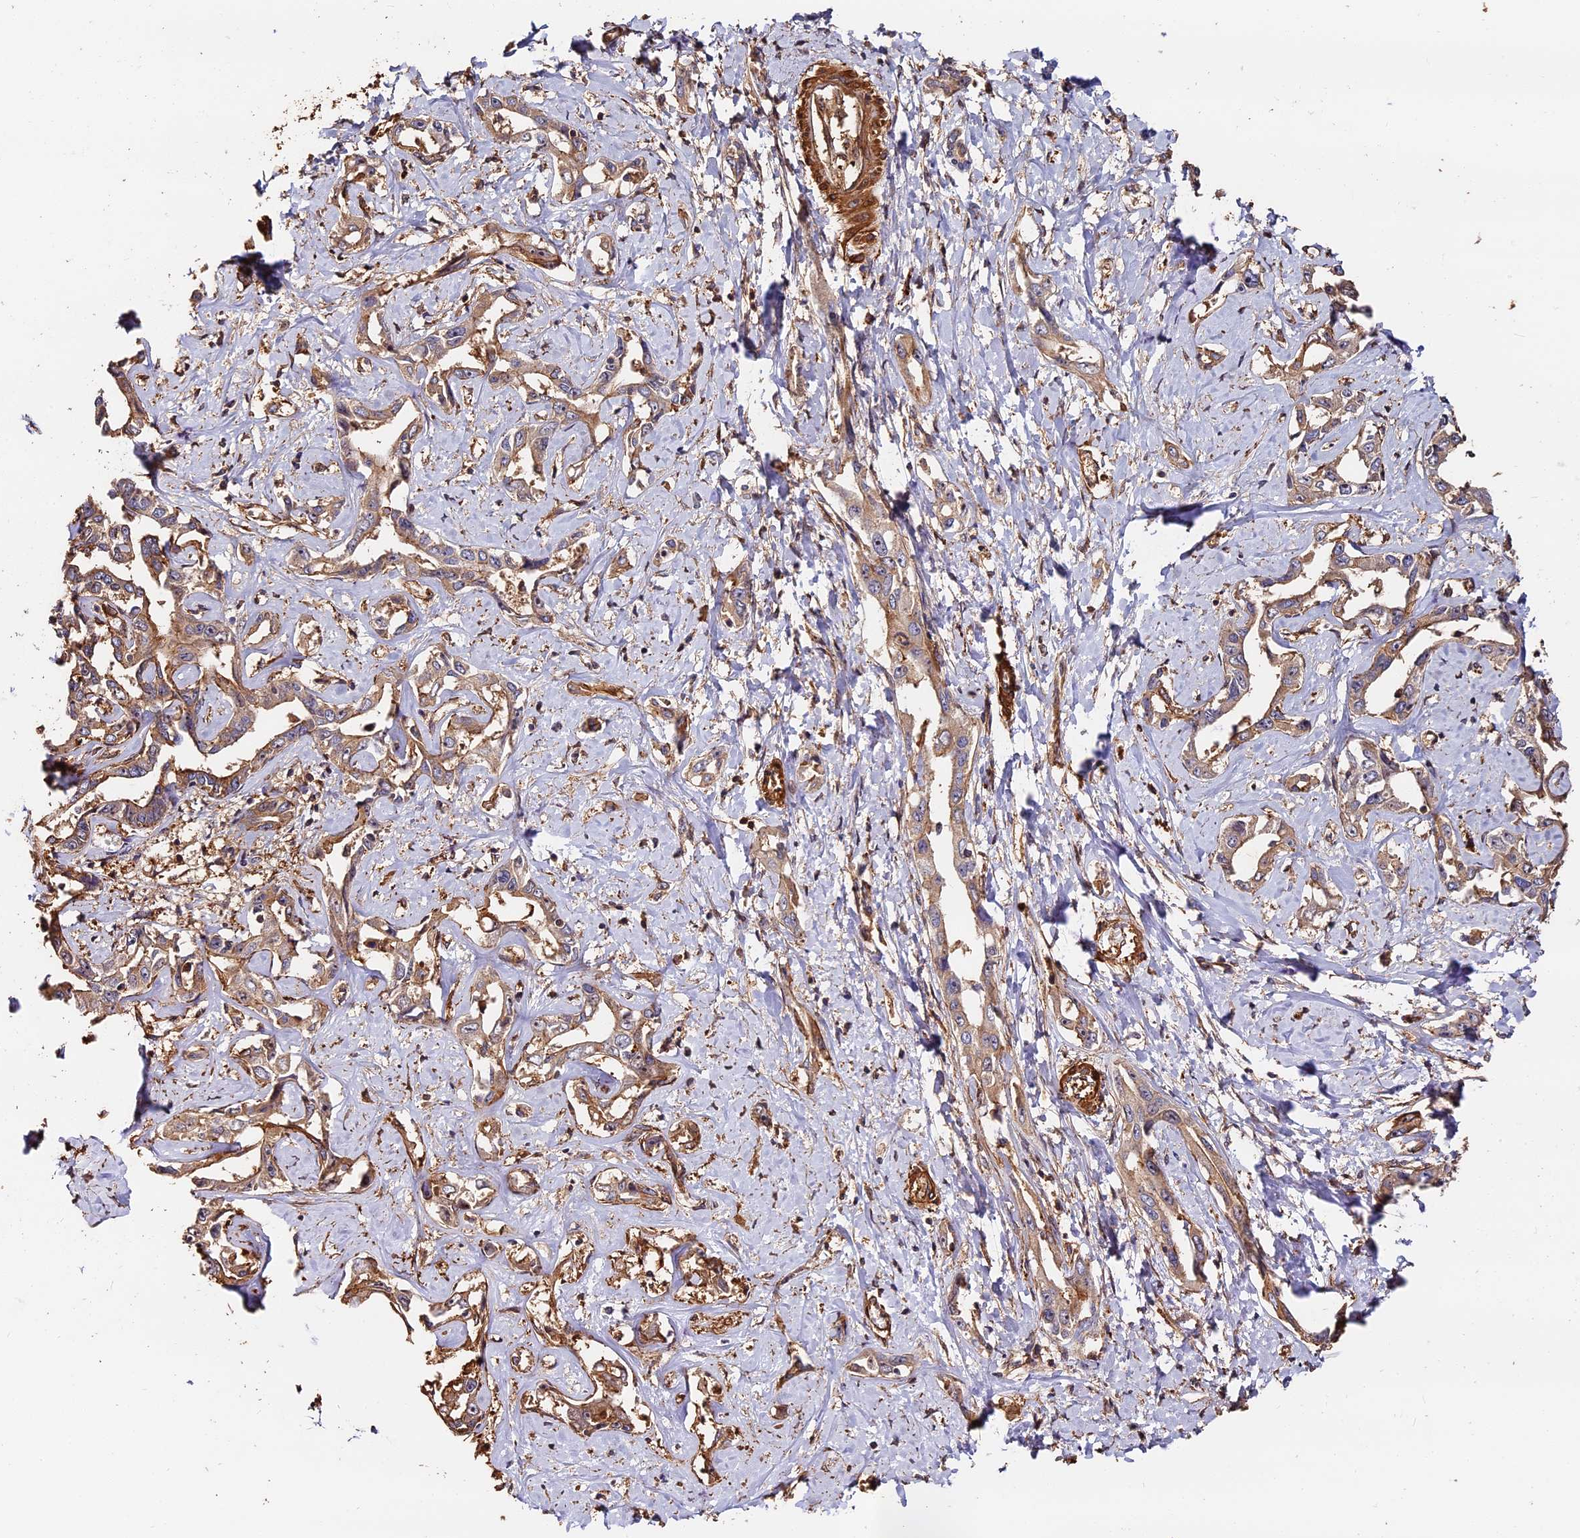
{"staining": {"intensity": "moderate", "quantity": ">75%", "location": "cytoplasmic/membranous"}, "tissue": "liver cancer", "cell_type": "Tumor cells", "image_type": "cancer", "snomed": [{"axis": "morphology", "description": "Cholangiocarcinoma"}, {"axis": "topography", "description": "Liver"}], "caption": "The histopathology image displays staining of cholangiocarcinoma (liver), revealing moderate cytoplasmic/membranous protein expression (brown color) within tumor cells. The staining was performed using DAB to visualize the protein expression in brown, while the nuclei were stained in blue with hematoxylin (Magnification: 20x).", "gene": "MMP15", "patient": {"sex": "male", "age": 59}}